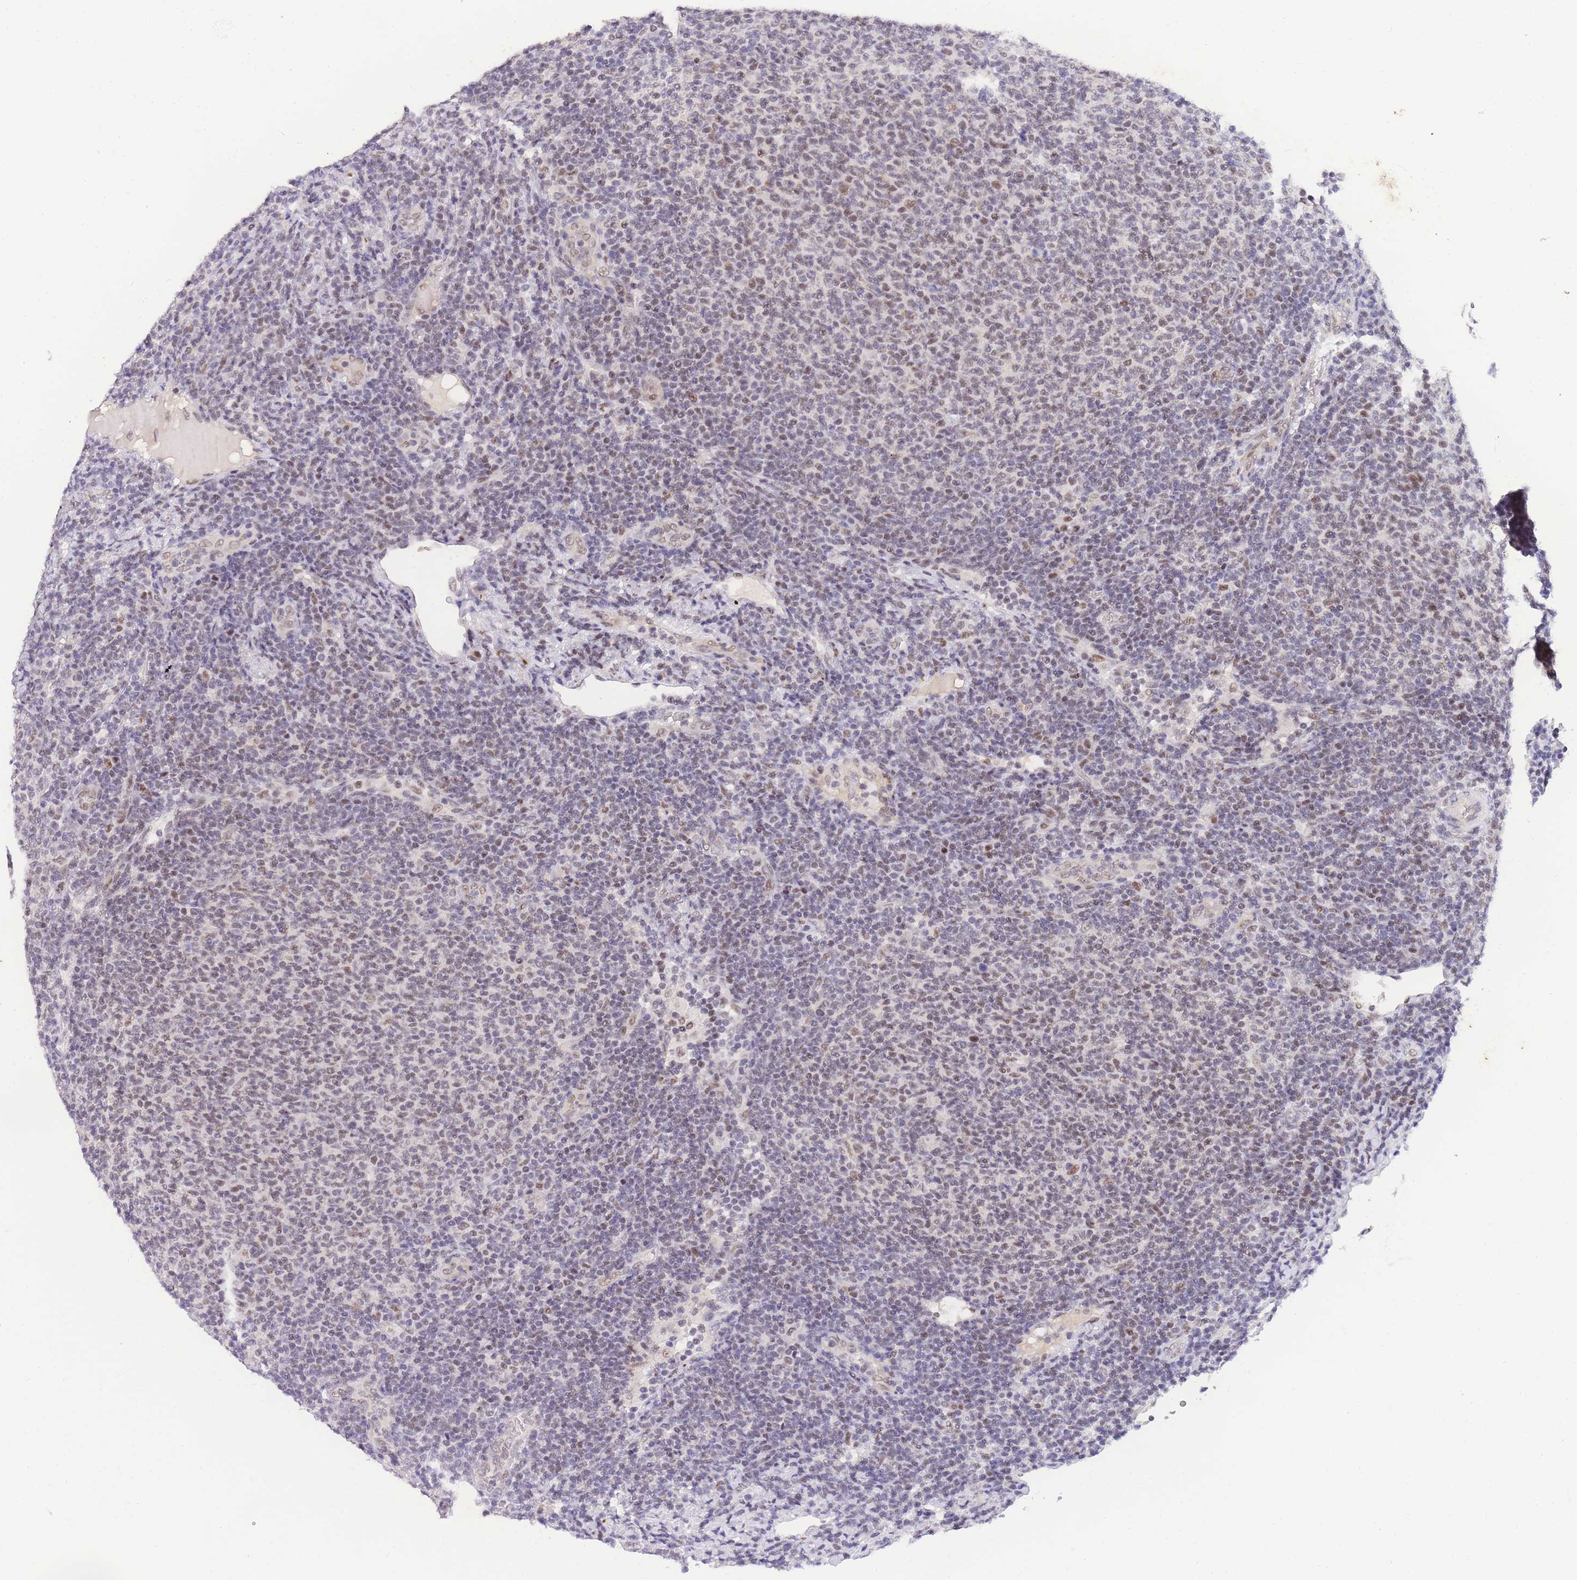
{"staining": {"intensity": "weak", "quantity": "25%-75%", "location": "nuclear"}, "tissue": "lymphoma", "cell_type": "Tumor cells", "image_type": "cancer", "snomed": [{"axis": "morphology", "description": "Malignant lymphoma, non-Hodgkin's type, Low grade"}, {"axis": "topography", "description": "Lymph node"}], "caption": "Weak nuclear positivity for a protein is seen in about 25%-75% of tumor cells of malignant lymphoma, non-Hodgkin's type (low-grade) using IHC.", "gene": "SLC35F2", "patient": {"sex": "male", "age": 66}}